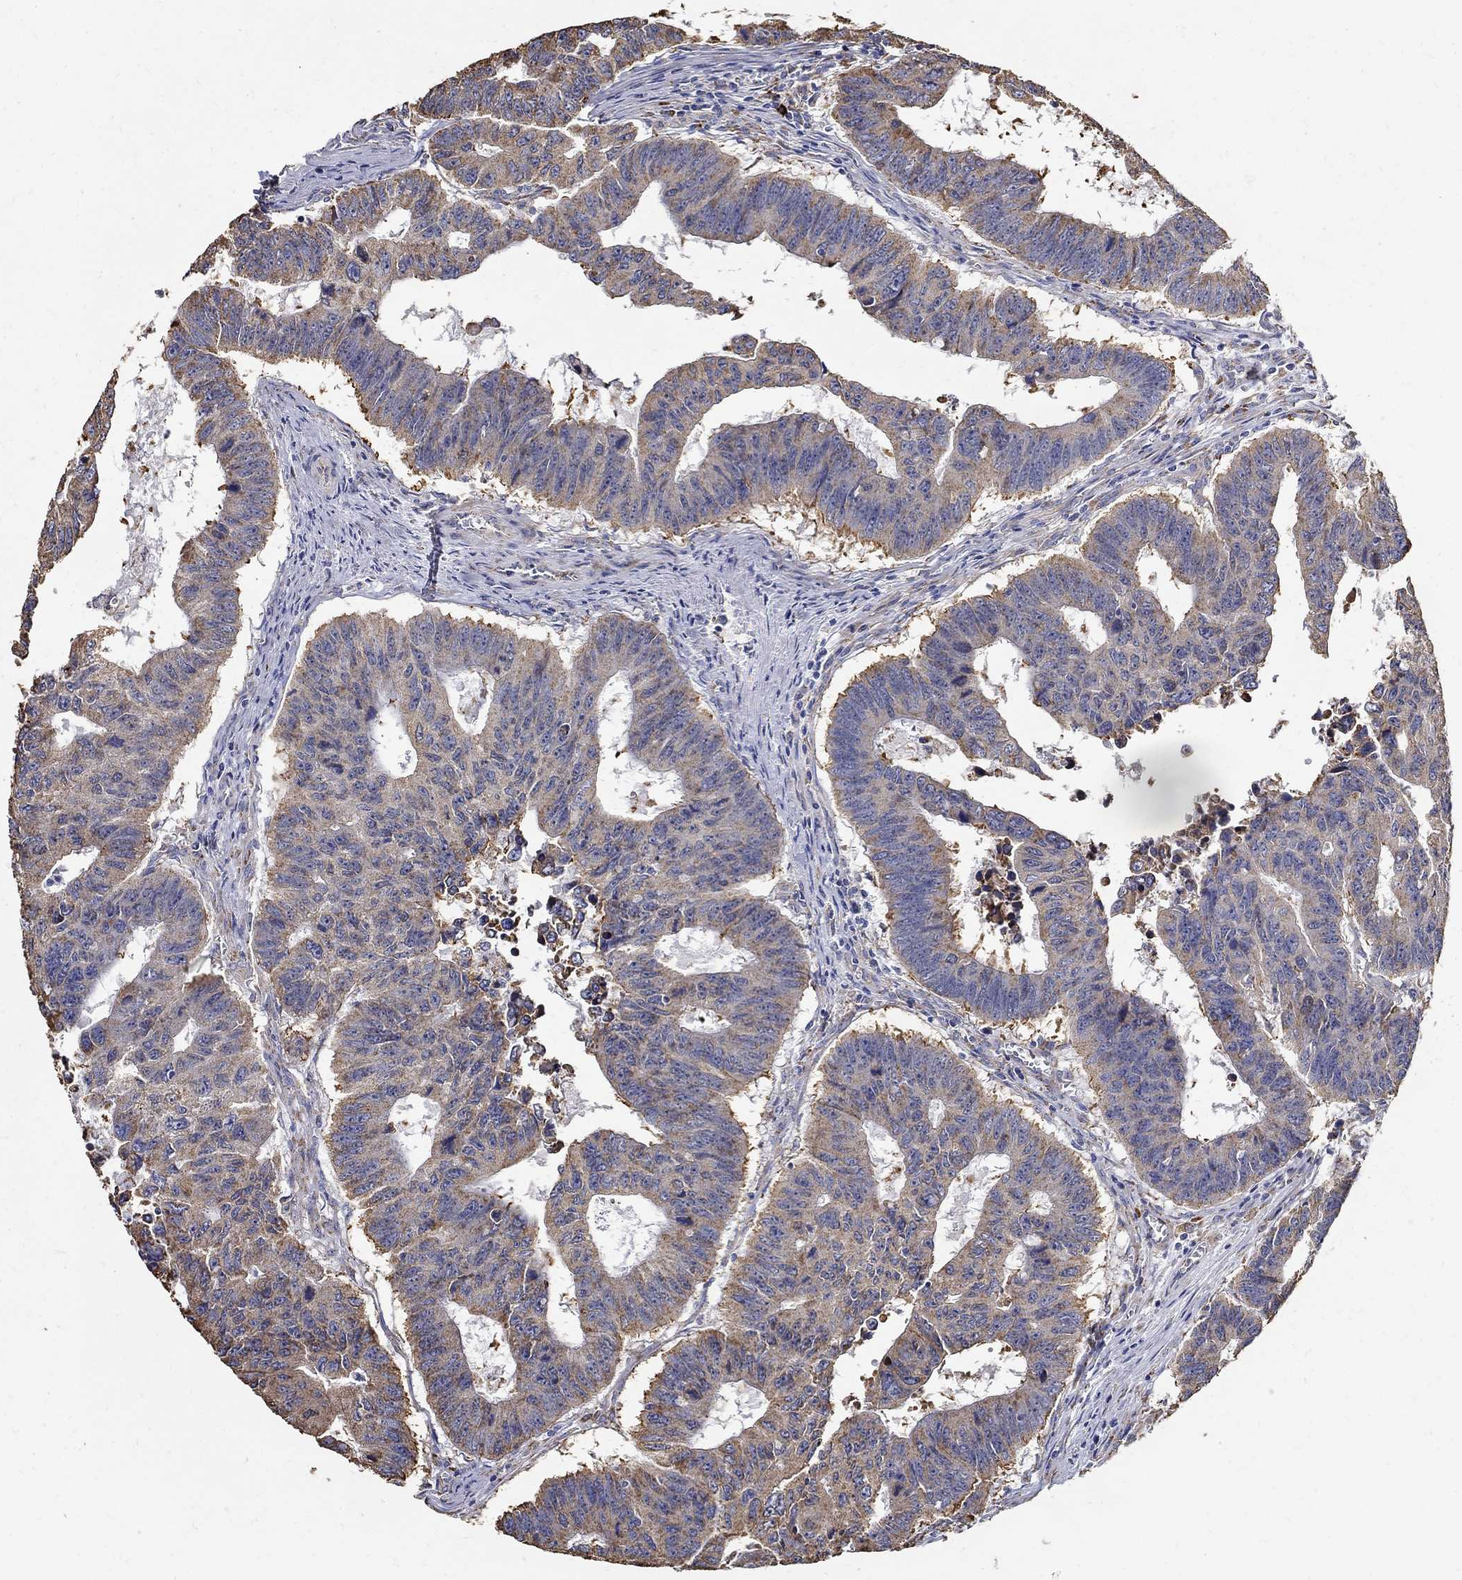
{"staining": {"intensity": "weak", "quantity": "25%-75%", "location": "cytoplasmic/membranous"}, "tissue": "colorectal cancer", "cell_type": "Tumor cells", "image_type": "cancer", "snomed": [{"axis": "morphology", "description": "Adenocarcinoma, NOS"}, {"axis": "topography", "description": "Appendix"}, {"axis": "topography", "description": "Colon"}, {"axis": "topography", "description": "Cecum"}, {"axis": "topography", "description": "Colon asc"}], "caption": "Tumor cells show low levels of weak cytoplasmic/membranous staining in about 25%-75% of cells in human colorectal cancer (adenocarcinoma).", "gene": "EMILIN3", "patient": {"sex": "female", "age": 85}}